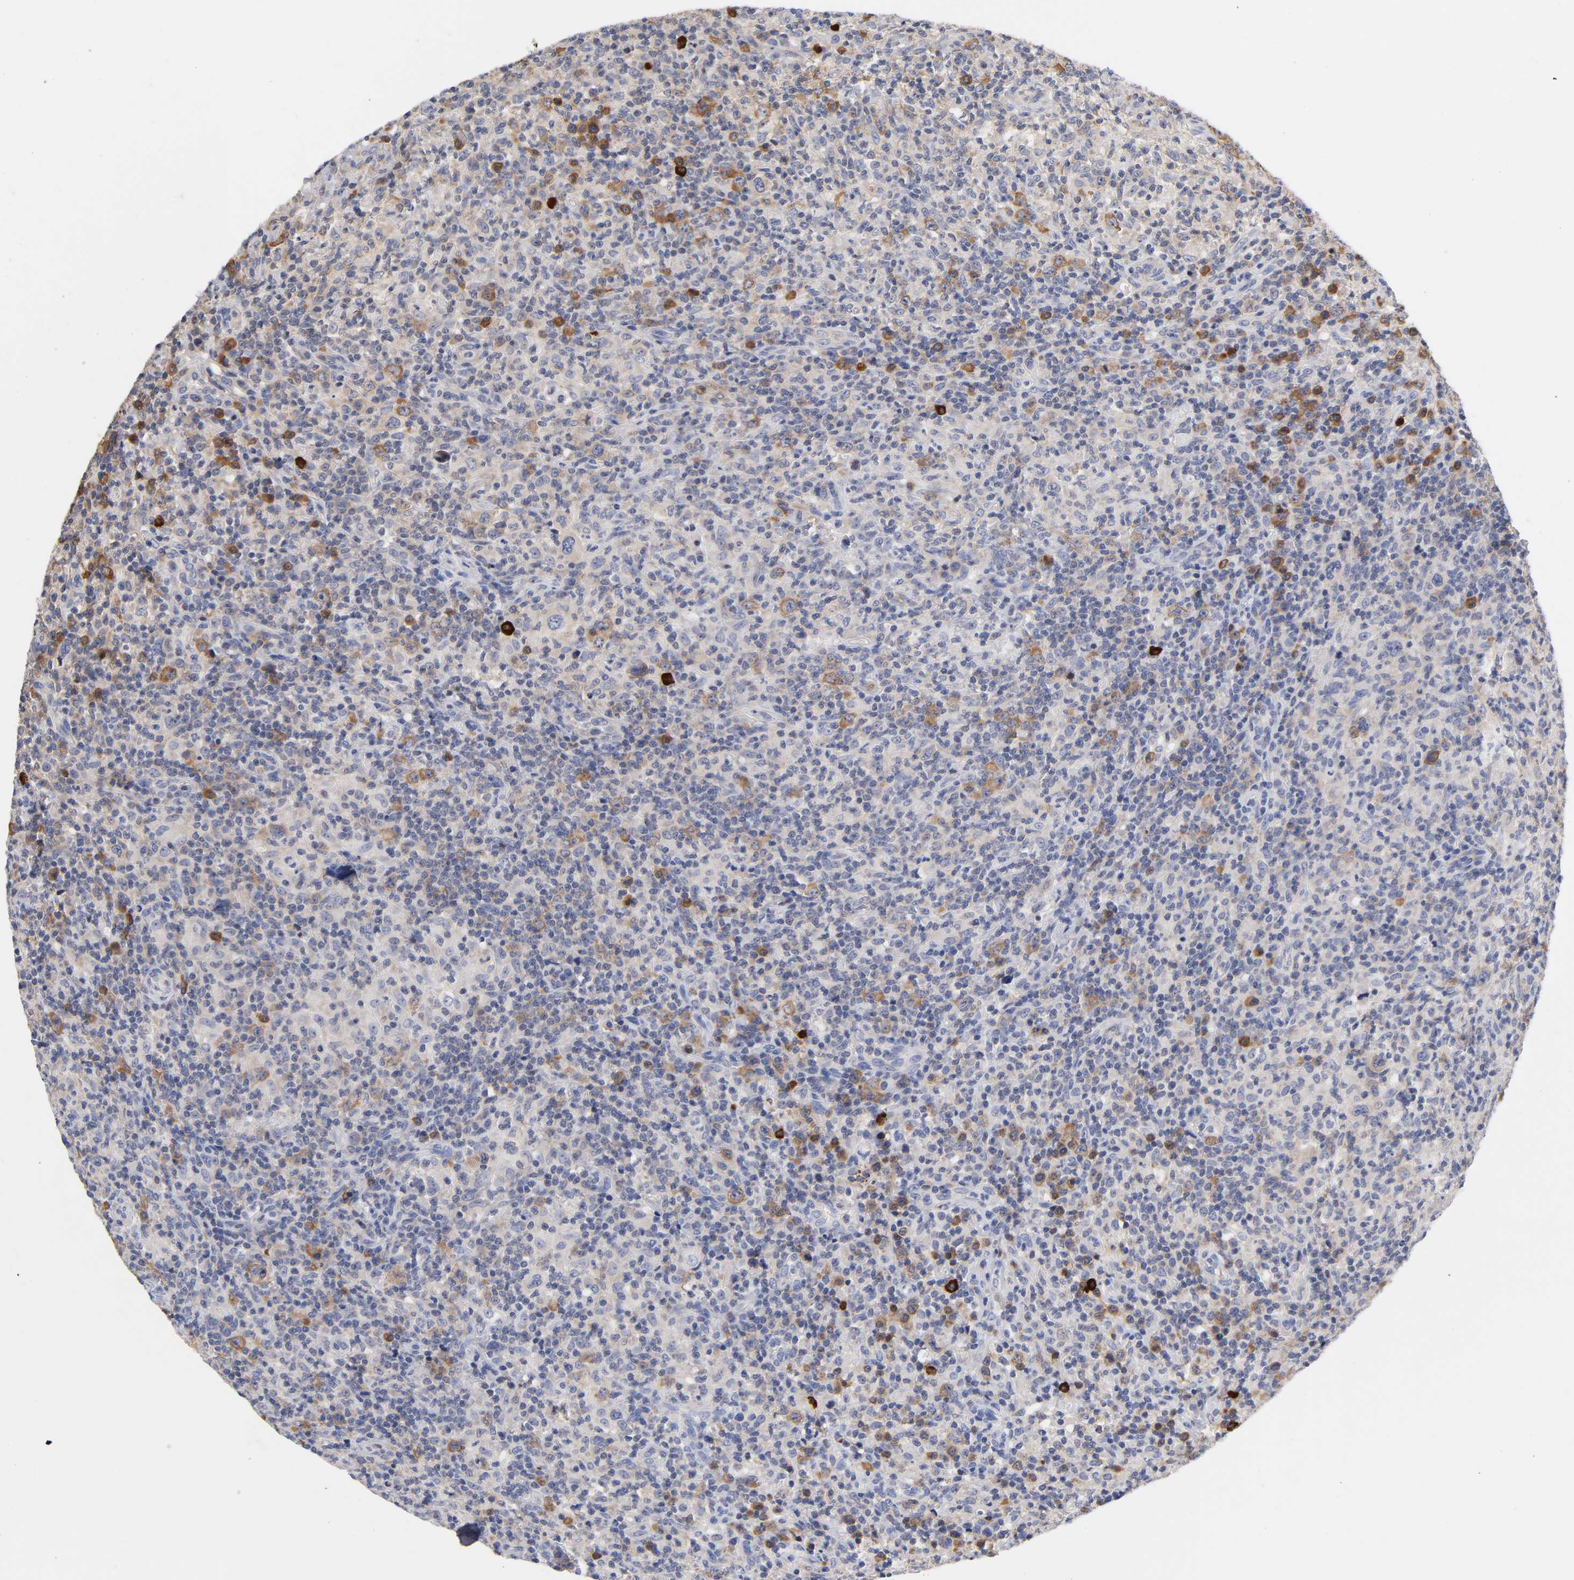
{"staining": {"intensity": "moderate", "quantity": "<25%", "location": "cytoplasmic/membranous"}, "tissue": "lymphoma", "cell_type": "Tumor cells", "image_type": "cancer", "snomed": [{"axis": "morphology", "description": "Hodgkin's disease, NOS"}, {"axis": "topography", "description": "Lymph node"}], "caption": "An immunohistochemistry histopathology image of neoplastic tissue is shown. Protein staining in brown shows moderate cytoplasmic/membranous positivity in lymphoma within tumor cells.", "gene": "RPS29", "patient": {"sex": "male", "age": 65}}